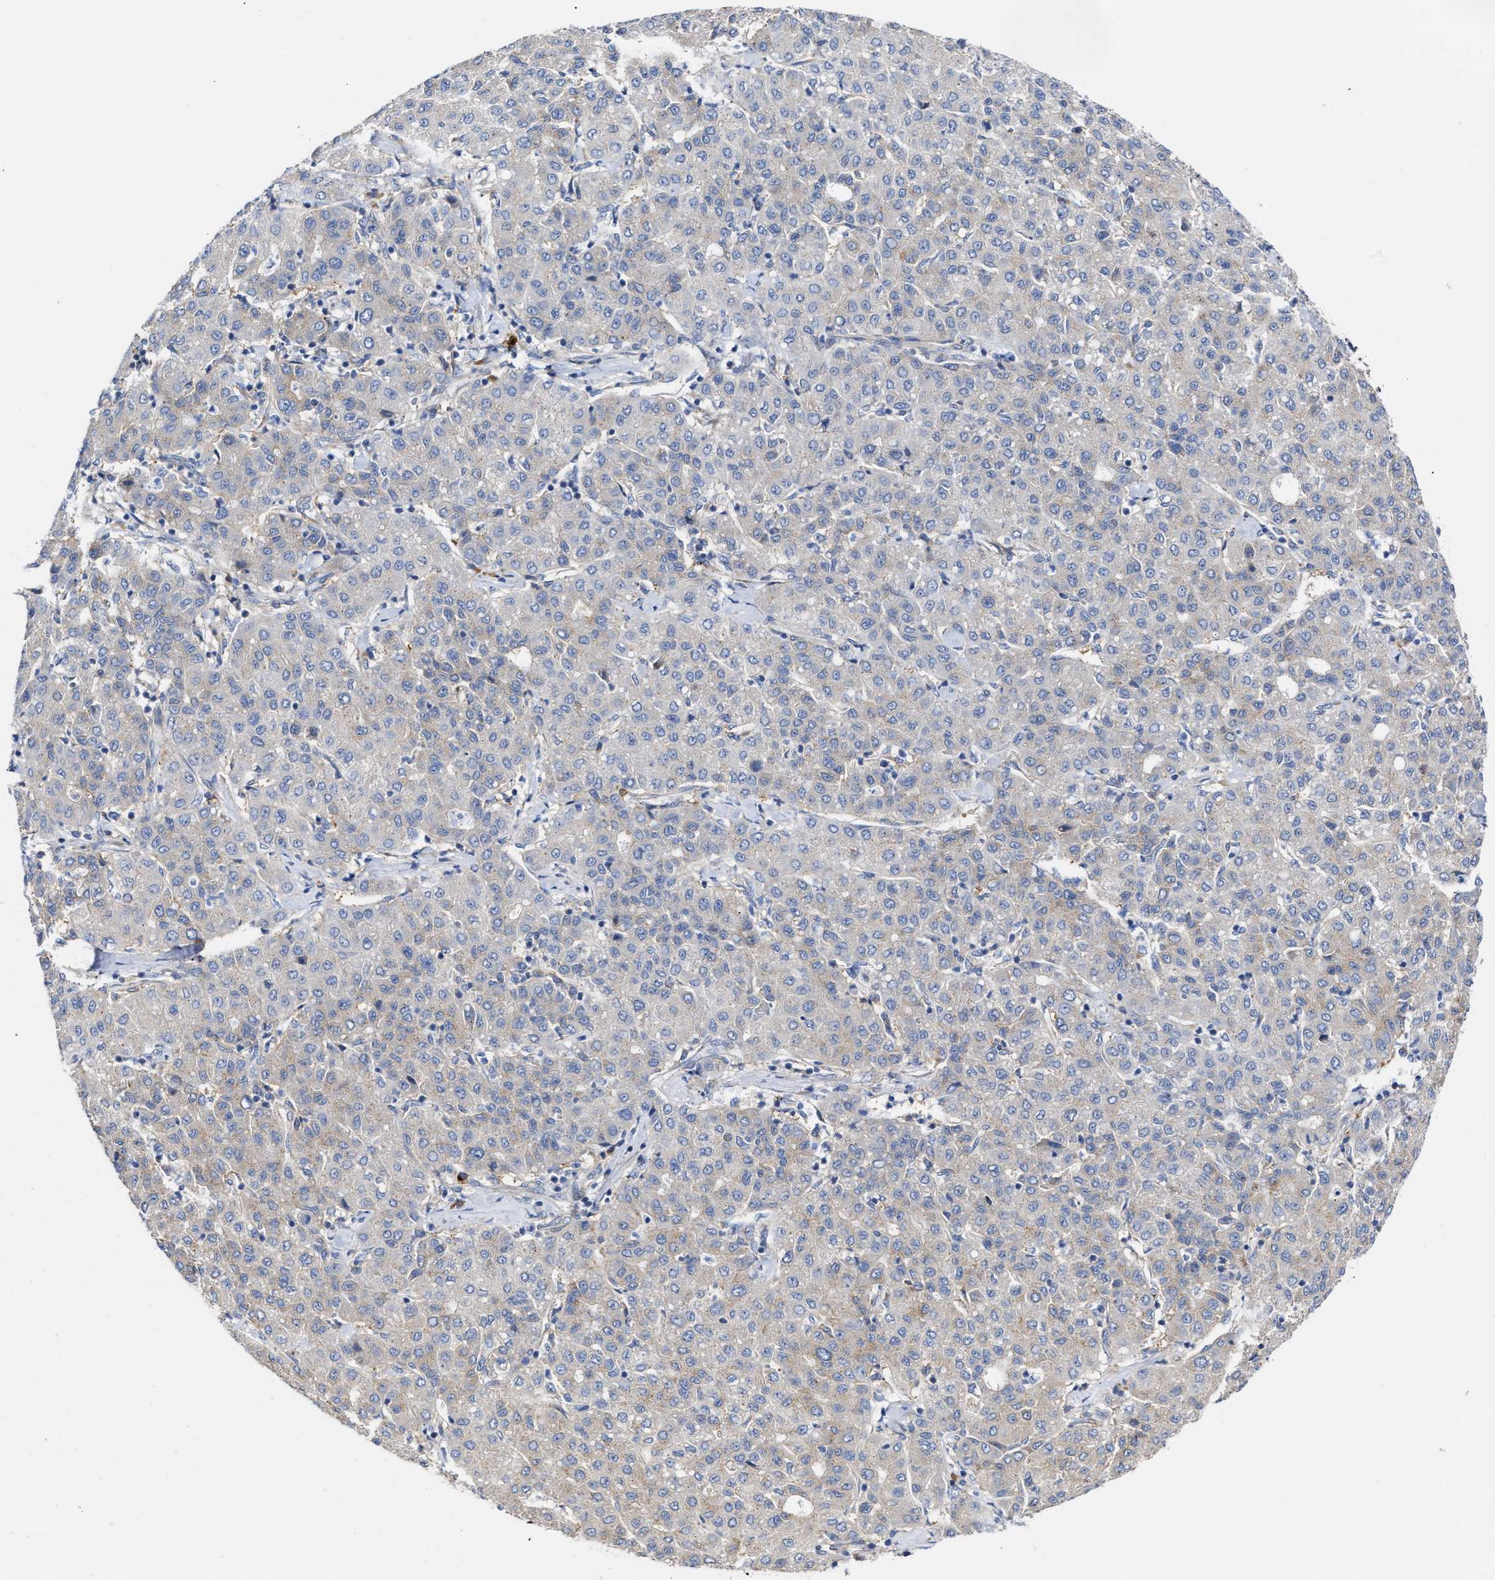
{"staining": {"intensity": "weak", "quantity": "<25%", "location": "cytoplasmic/membranous"}, "tissue": "liver cancer", "cell_type": "Tumor cells", "image_type": "cancer", "snomed": [{"axis": "morphology", "description": "Carcinoma, Hepatocellular, NOS"}, {"axis": "topography", "description": "Liver"}], "caption": "This image is of liver cancer (hepatocellular carcinoma) stained with immunohistochemistry to label a protein in brown with the nuclei are counter-stained blue. There is no expression in tumor cells. Nuclei are stained in blue.", "gene": "PPP1R15A", "patient": {"sex": "male", "age": 65}}